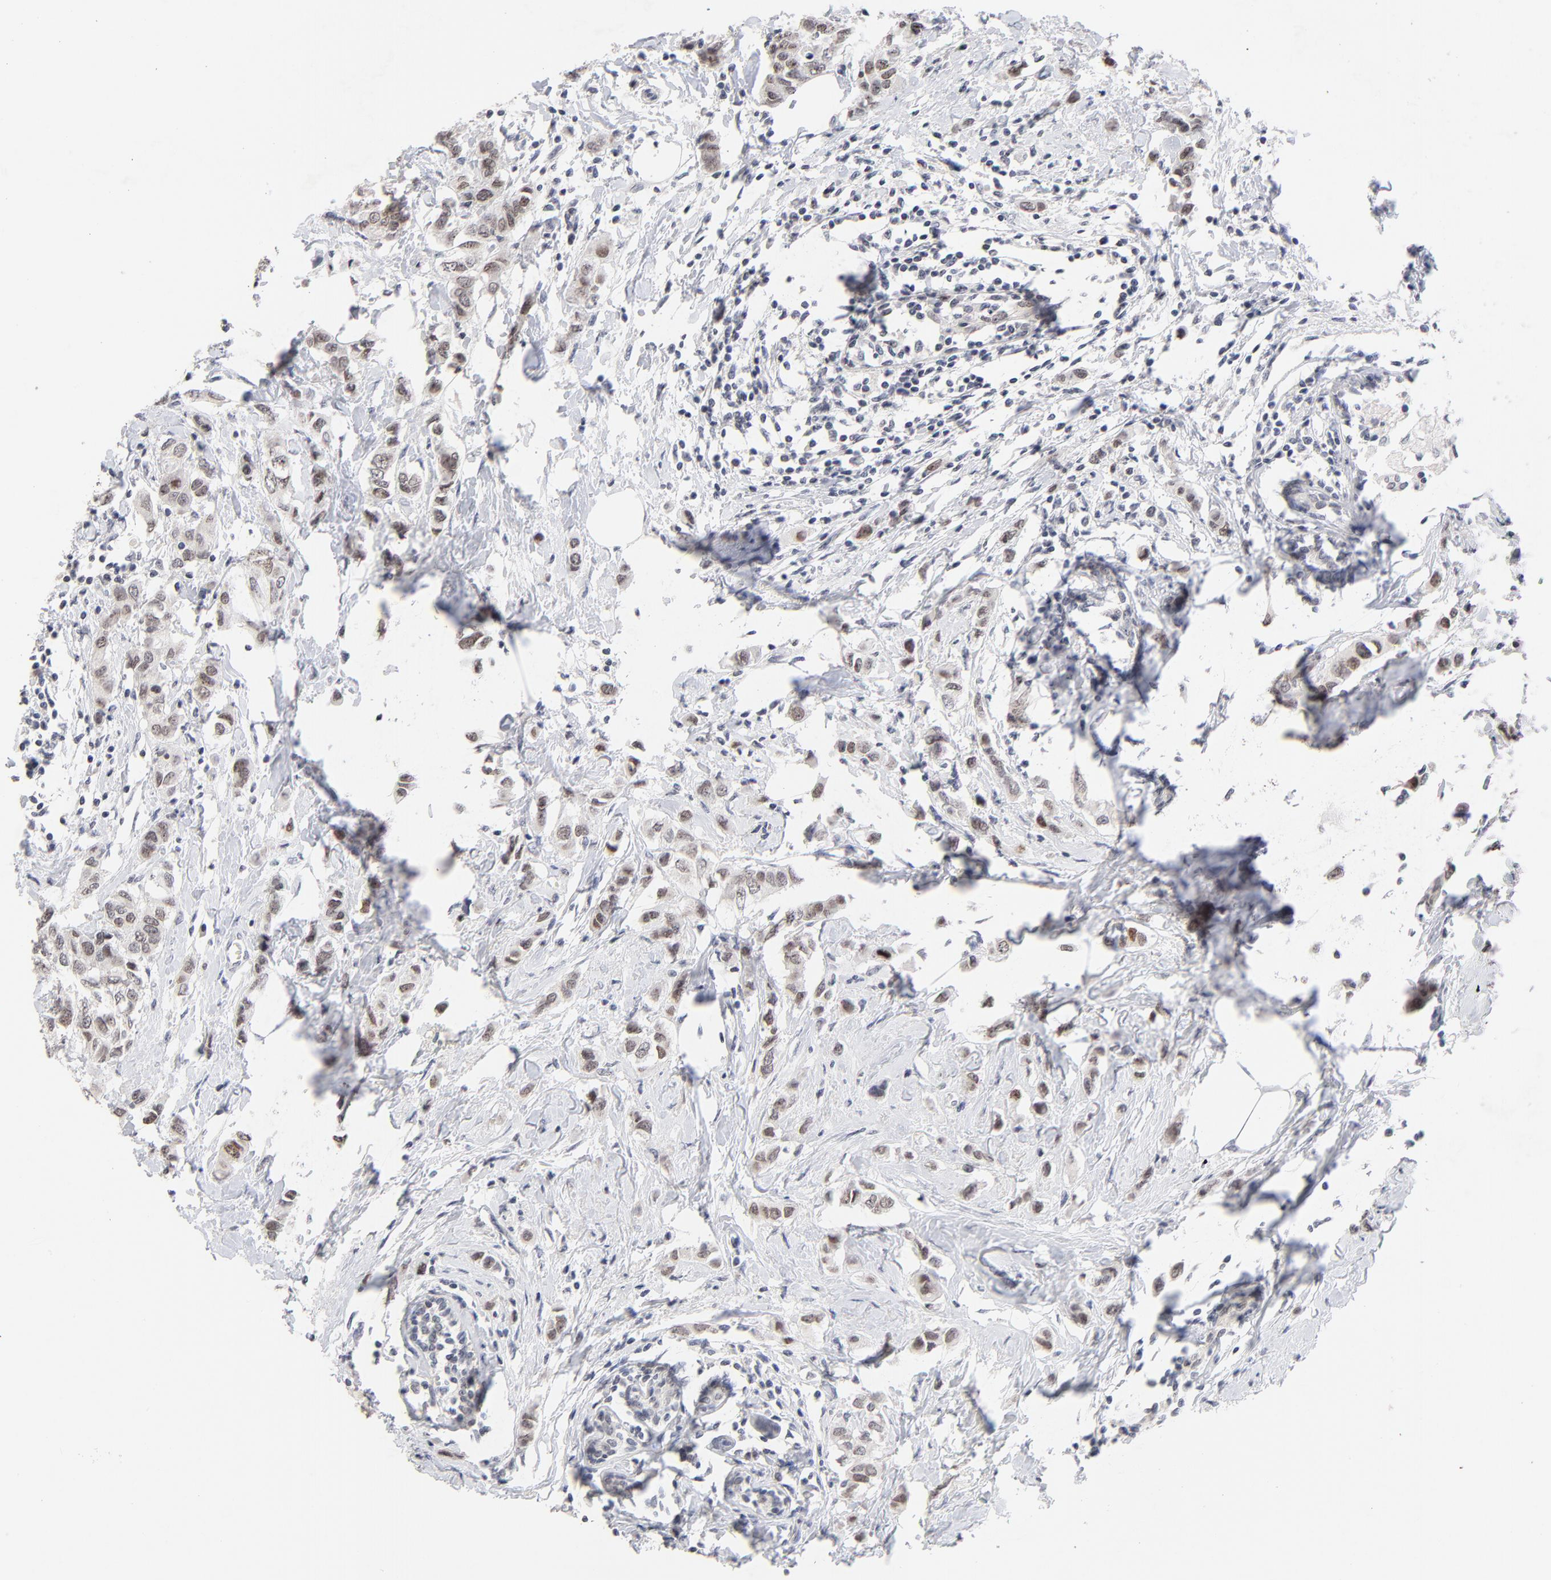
{"staining": {"intensity": "moderate", "quantity": "25%-75%", "location": "nuclear"}, "tissue": "breast cancer", "cell_type": "Tumor cells", "image_type": "cancer", "snomed": [{"axis": "morphology", "description": "Normal tissue, NOS"}, {"axis": "morphology", "description": "Duct carcinoma"}, {"axis": "topography", "description": "Breast"}], "caption": "Breast infiltrating ductal carcinoma tissue displays moderate nuclear expression in approximately 25%-75% of tumor cells The staining was performed using DAB, with brown indicating positive protein expression. Nuclei are stained blue with hematoxylin.", "gene": "ORC2", "patient": {"sex": "female", "age": 50}}